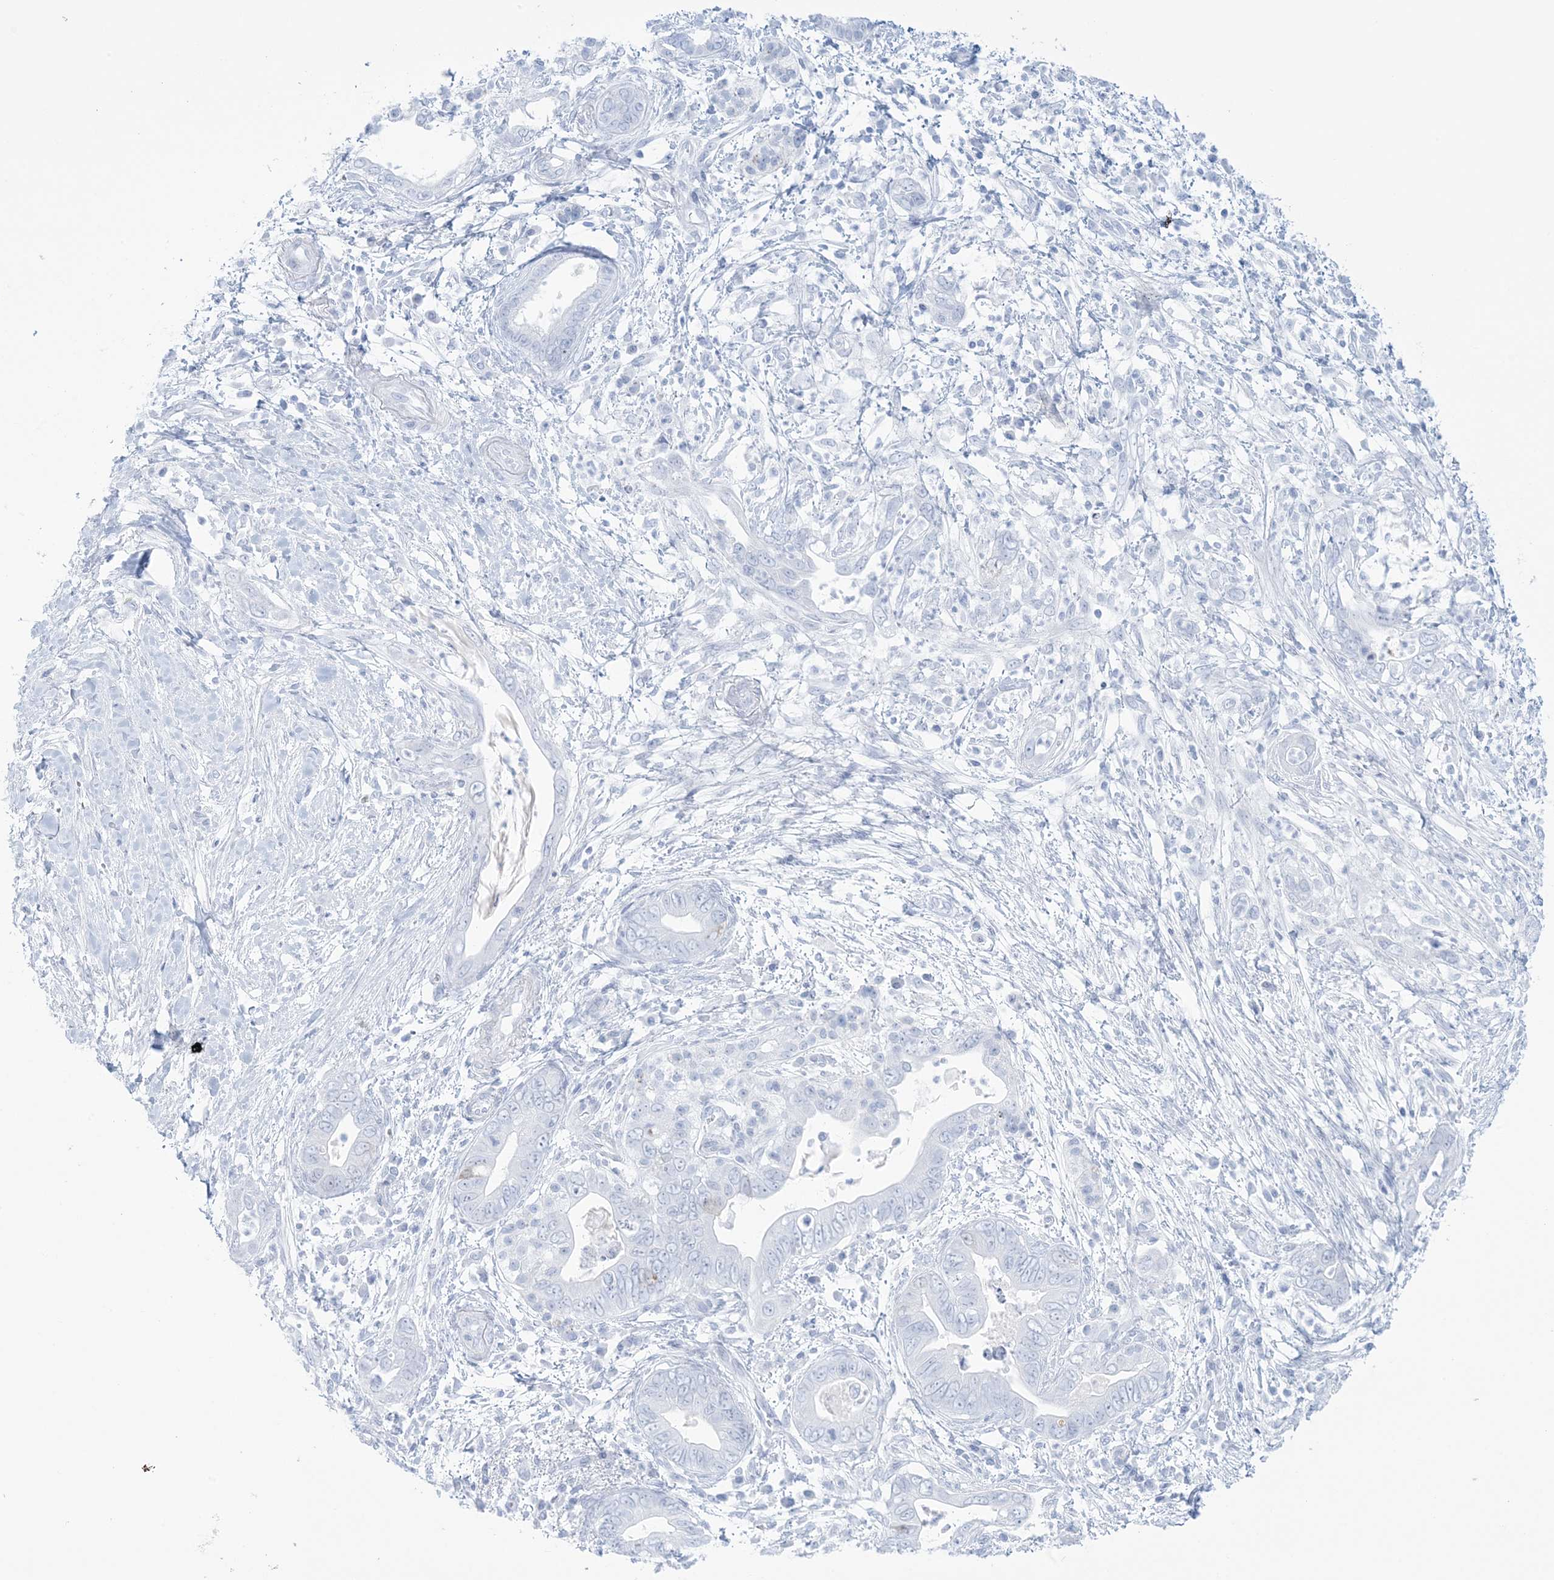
{"staining": {"intensity": "negative", "quantity": "none", "location": "none"}, "tissue": "pancreatic cancer", "cell_type": "Tumor cells", "image_type": "cancer", "snomed": [{"axis": "morphology", "description": "Adenocarcinoma, NOS"}, {"axis": "topography", "description": "Pancreas"}], "caption": "Immunohistochemistry (IHC) of adenocarcinoma (pancreatic) demonstrates no positivity in tumor cells. (Immunohistochemistry (IHC), brightfield microscopy, high magnification).", "gene": "AGXT", "patient": {"sex": "male", "age": 75}}